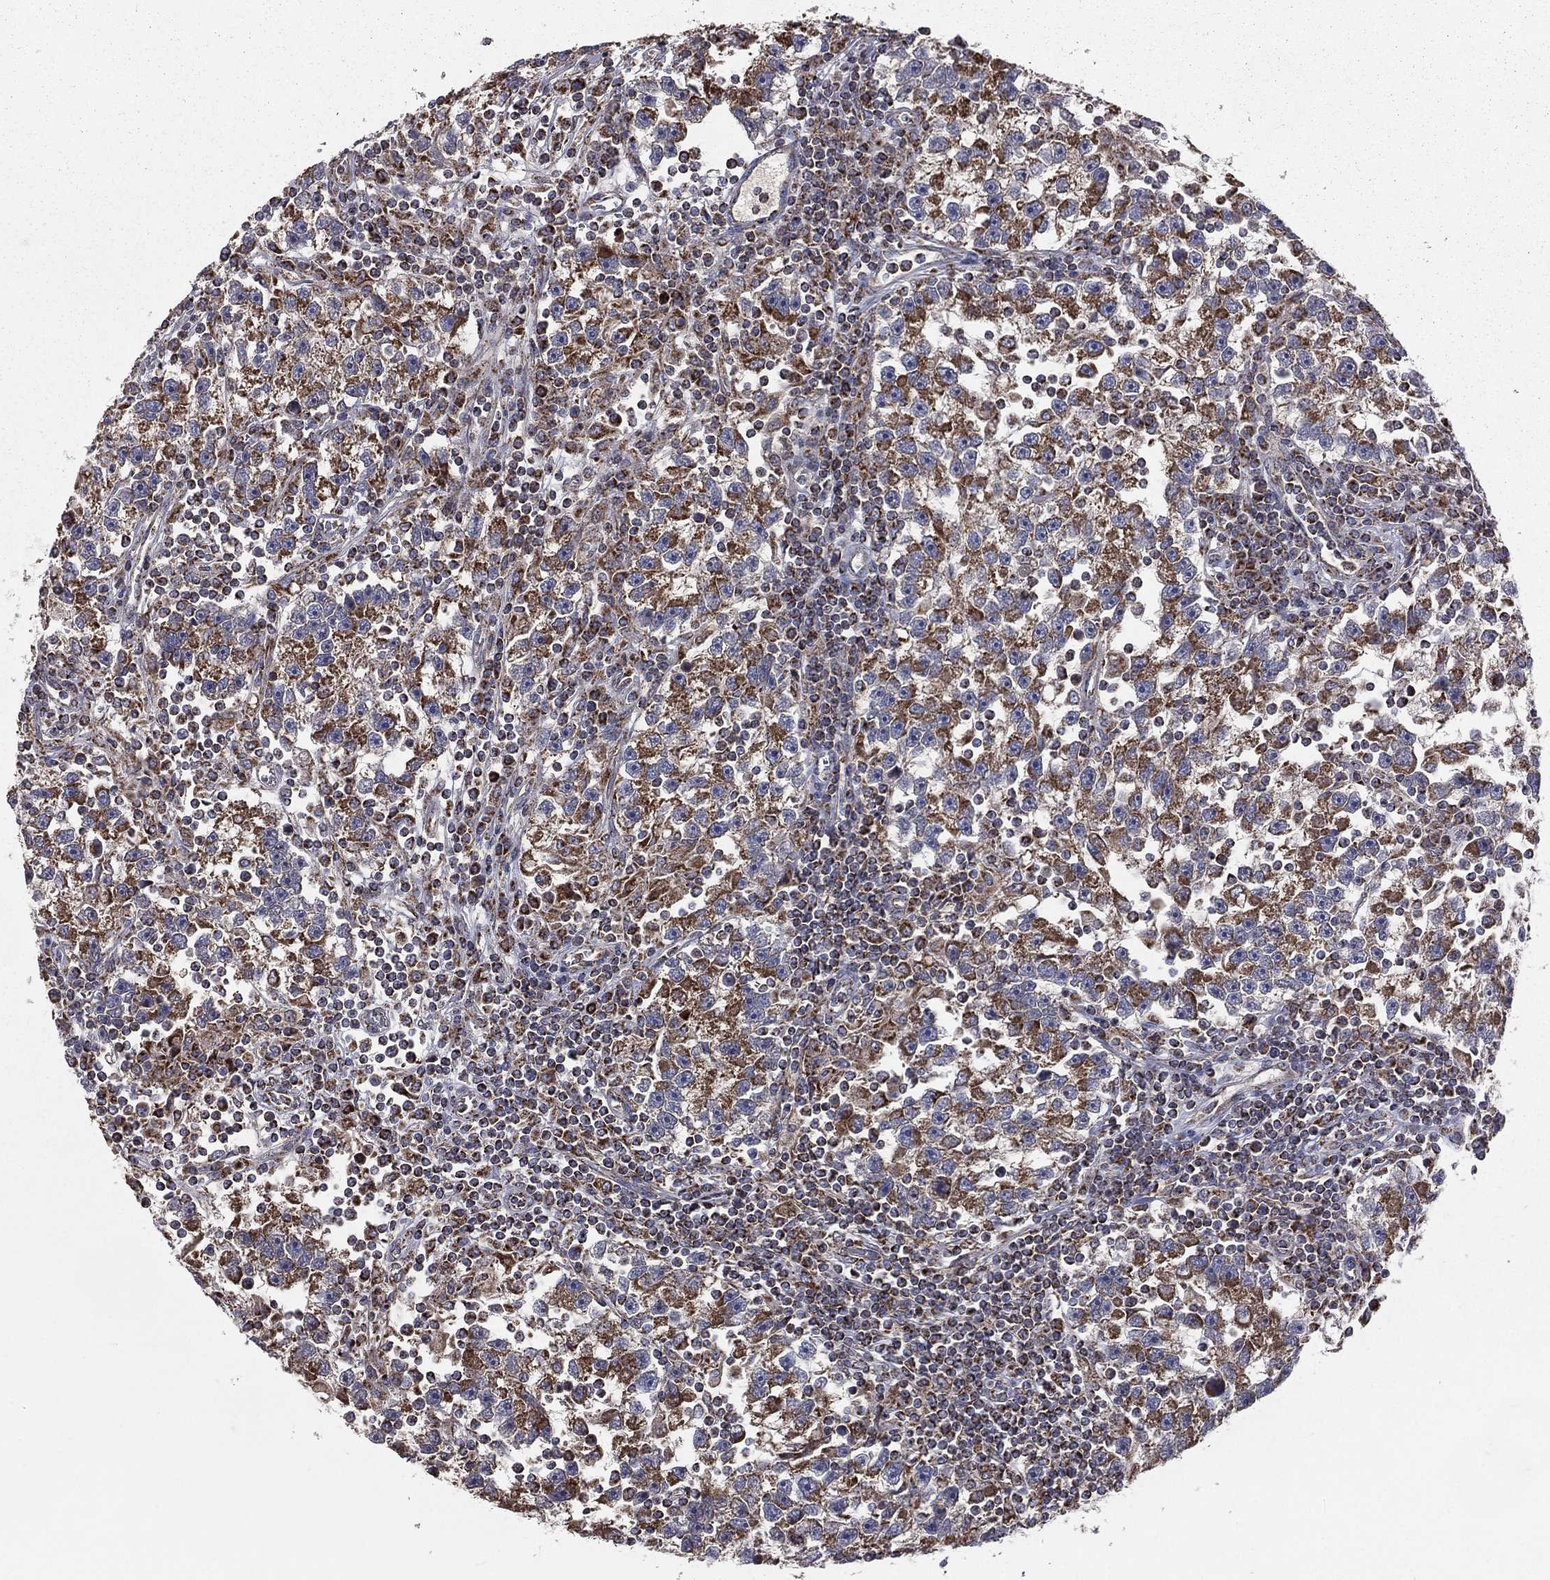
{"staining": {"intensity": "moderate", "quantity": ">75%", "location": "cytoplasmic/membranous"}, "tissue": "testis cancer", "cell_type": "Tumor cells", "image_type": "cancer", "snomed": [{"axis": "morphology", "description": "Seminoma, NOS"}, {"axis": "topography", "description": "Testis"}], "caption": "The immunohistochemical stain highlights moderate cytoplasmic/membranous staining in tumor cells of seminoma (testis) tissue.", "gene": "GPD1", "patient": {"sex": "male", "age": 47}}